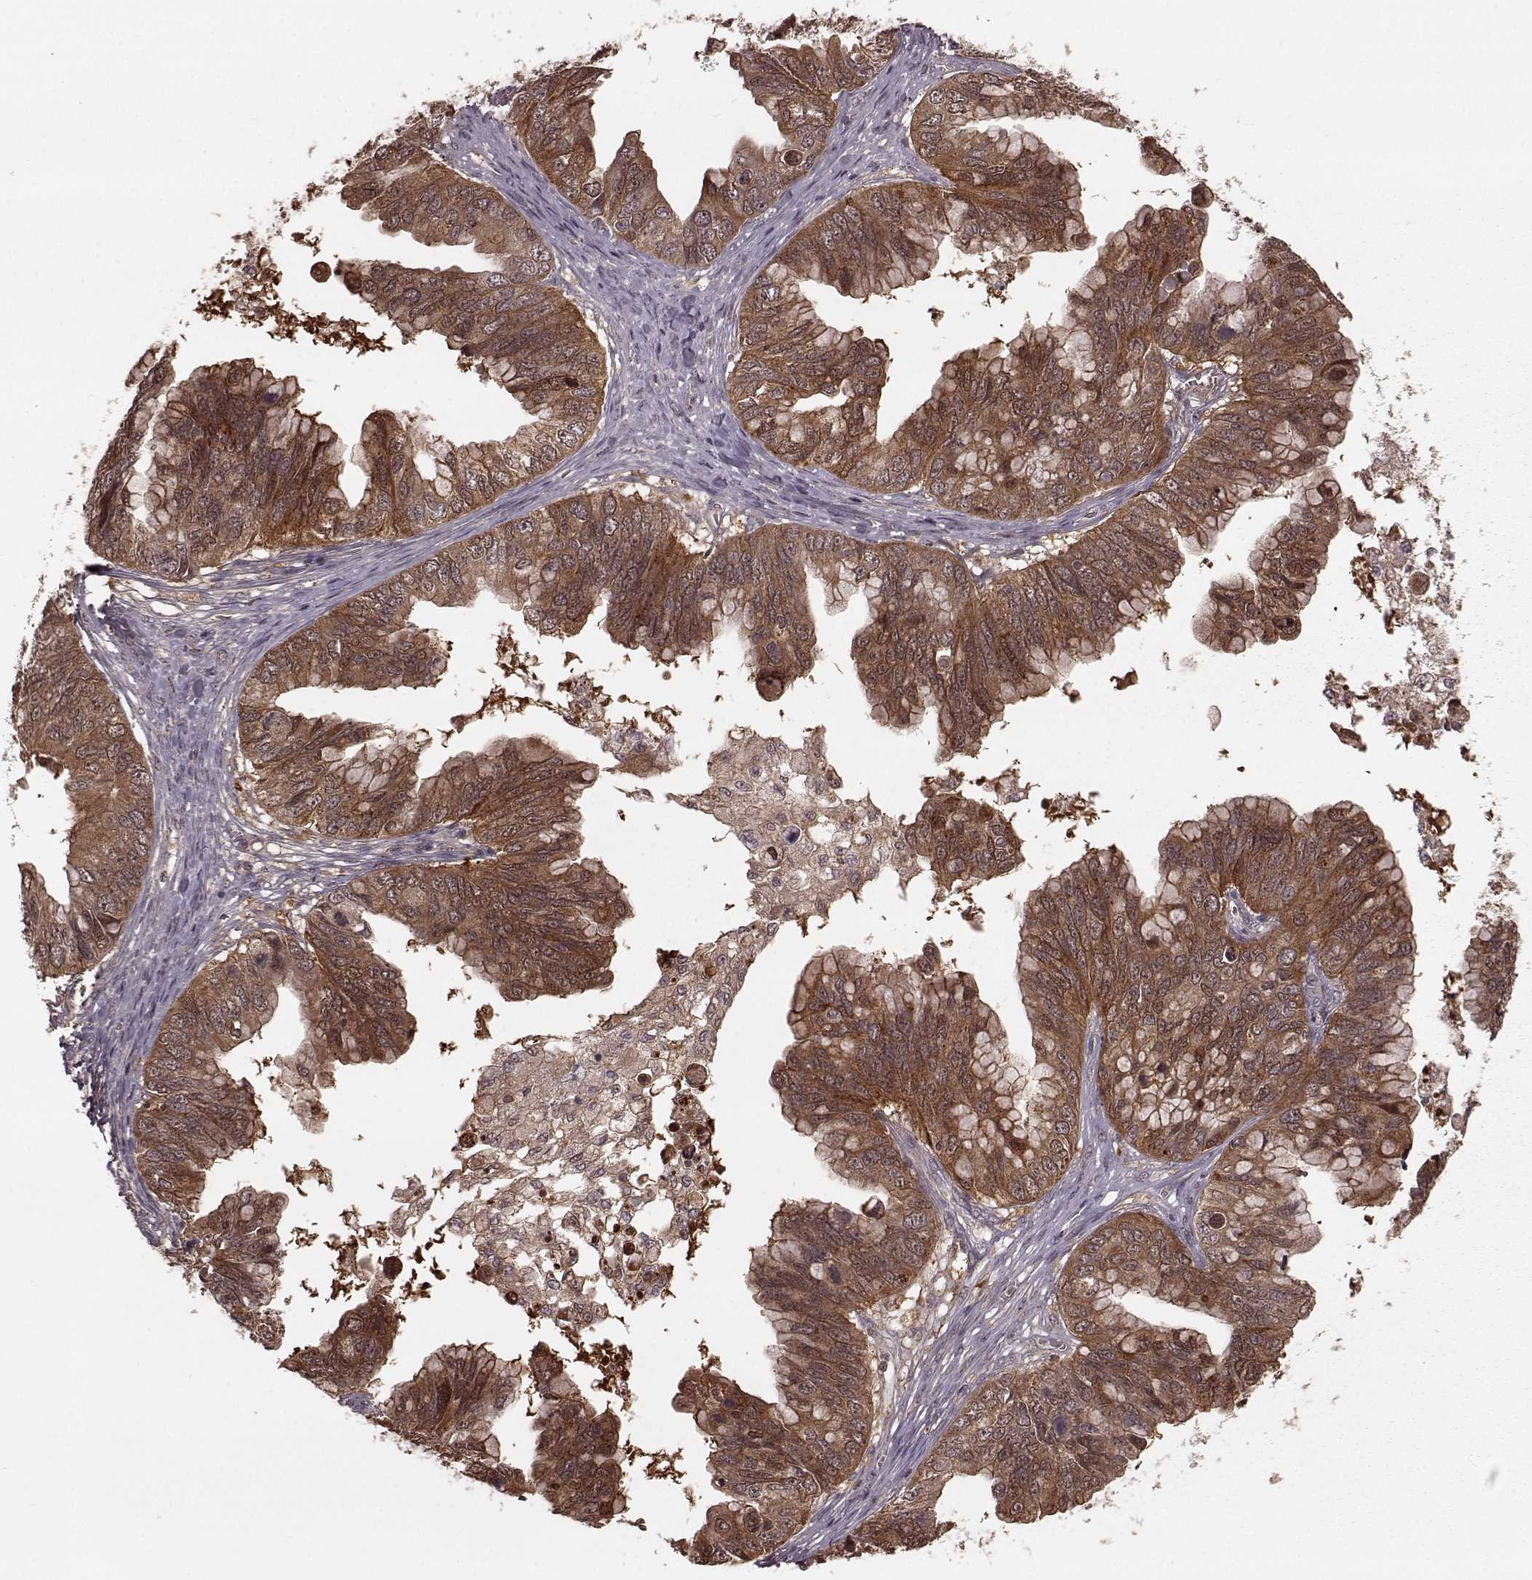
{"staining": {"intensity": "moderate", "quantity": "25%-75%", "location": "cytoplasmic/membranous,nuclear"}, "tissue": "ovarian cancer", "cell_type": "Tumor cells", "image_type": "cancer", "snomed": [{"axis": "morphology", "description": "Cystadenocarcinoma, mucinous, NOS"}, {"axis": "topography", "description": "Ovary"}], "caption": "High-power microscopy captured an IHC image of ovarian cancer, revealing moderate cytoplasmic/membranous and nuclear positivity in approximately 25%-75% of tumor cells.", "gene": "GSS", "patient": {"sex": "female", "age": 76}}